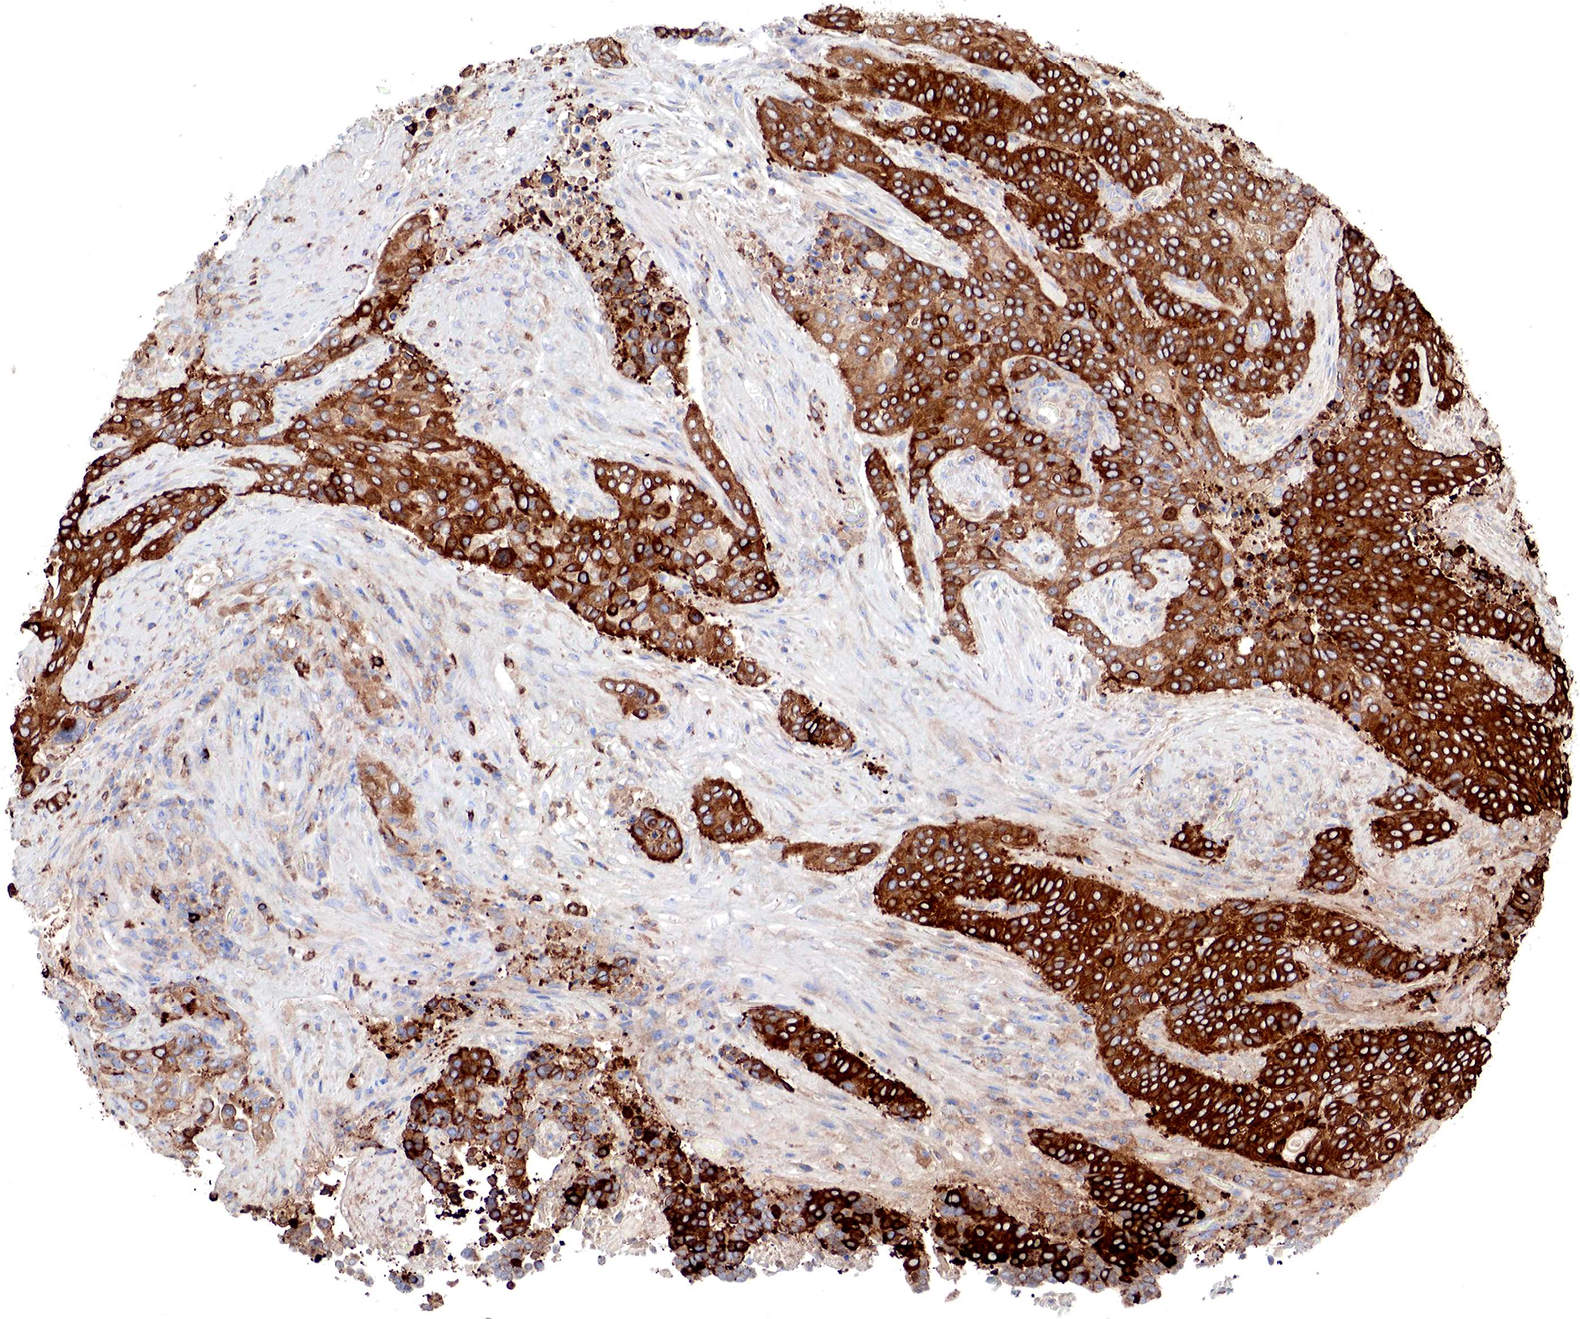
{"staining": {"intensity": "strong", "quantity": ">75%", "location": "cytoplasmic/membranous"}, "tissue": "urothelial cancer", "cell_type": "Tumor cells", "image_type": "cancer", "snomed": [{"axis": "morphology", "description": "Urothelial carcinoma, High grade"}, {"axis": "topography", "description": "Urinary bladder"}], "caption": "This is a photomicrograph of immunohistochemistry (IHC) staining of urothelial carcinoma (high-grade), which shows strong staining in the cytoplasmic/membranous of tumor cells.", "gene": "G6PD", "patient": {"sex": "male", "age": 74}}